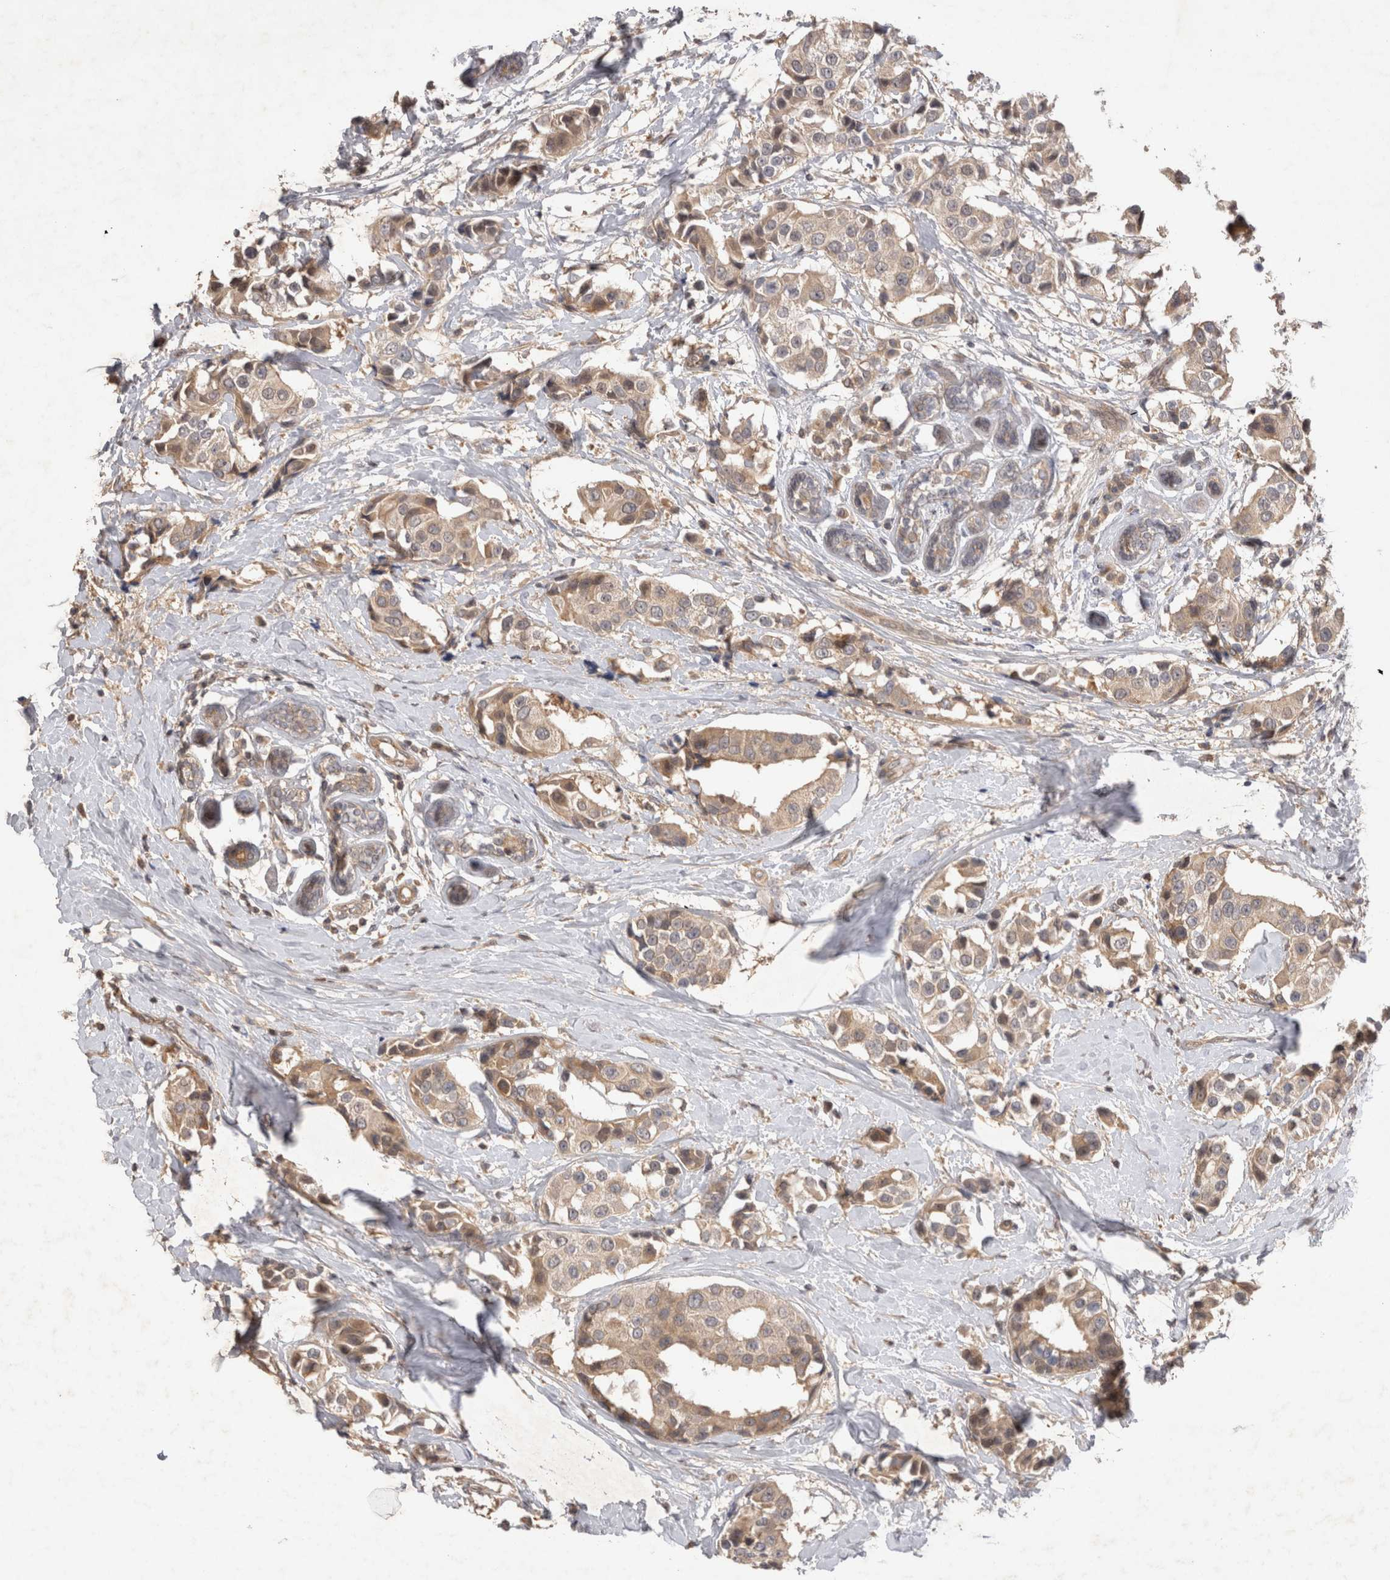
{"staining": {"intensity": "weak", "quantity": ">75%", "location": "cytoplasmic/membranous"}, "tissue": "breast cancer", "cell_type": "Tumor cells", "image_type": "cancer", "snomed": [{"axis": "morphology", "description": "Normal tissue, NOS"}, {"axis": "morphology", "description": "Duct carcinoma"}, {"axis": "topography", "description": "Breast"}], "caption": "This image demonstrates breast intraductal carcinoma stained with IHC to label a protein in brown. The cytoplasmic/membranous of tumor cells show weak positivity for the protein. Nuclei are counter-stained blue.", "gene": "PPP1R42", "patient": {"sex": "female", "age": 39}}